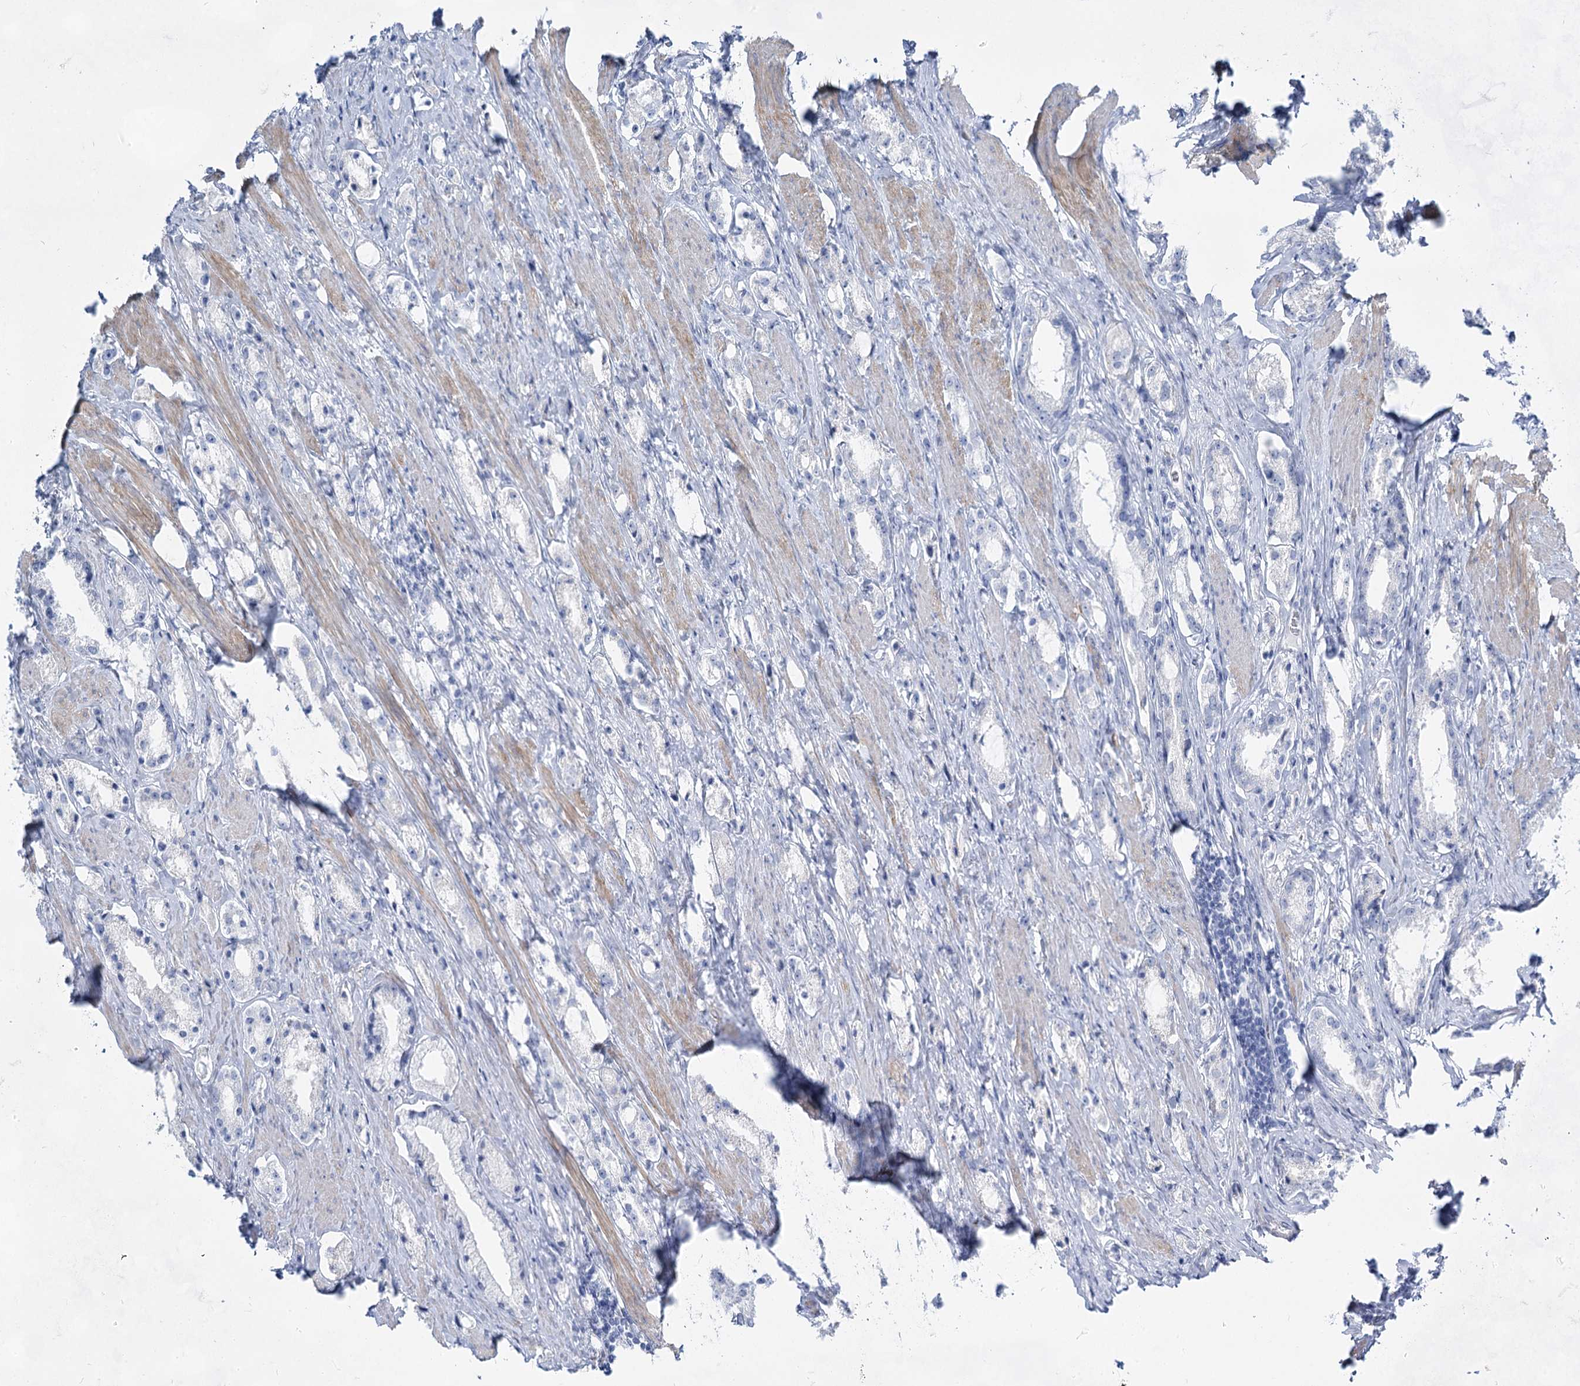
{"staining": {"intensity": "negative", "quantity": "none", "location": "none"}, "tissue": "prostate cancer", "cell_type": "Tumor cells", "image_type": "cancer", "snomed": [{"axis": "morphology", "description": "Adenocarcinoma, High grade"}, {"axis": "topography", "description": "Prostate"}], "caption": "Protein analysis of prostate adenocarcinoma (high-grade) shows no significant staining in tumor cells.", "gene": "ACRV1", "patient": {"sex": "male", "age": 66}}